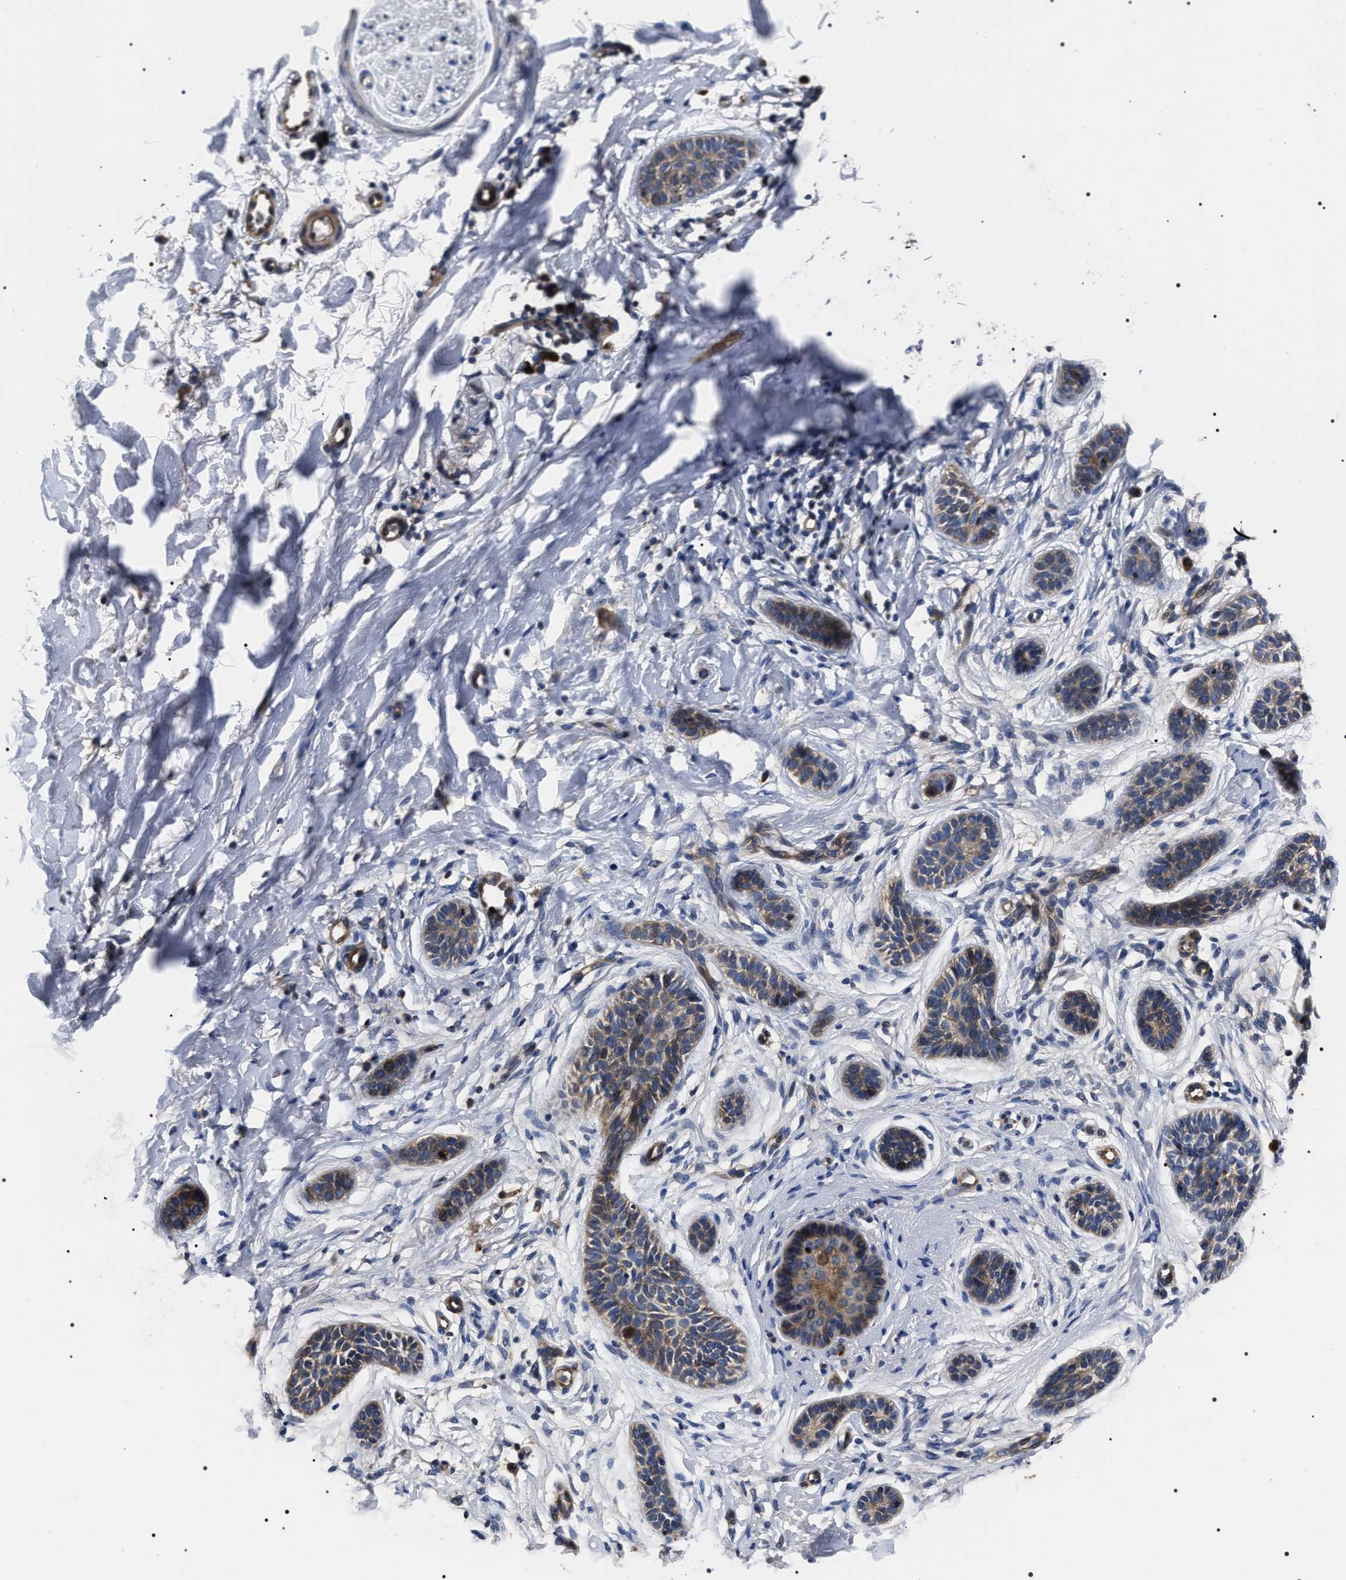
{"staining": {"intensity": "weak", "quantity": ">75%", "location": "cytoplasmic/membranous"}, "tissue": "skin cancer", "cell_type": "Tumor cells", "image_type": "cancer", "snomed": [{"axis": "morphology", "description": "Normal tissue, NOS"}, {"axis": "morphology", "description": "Basal cell carcinoma"}, {"axis": "topography", "description": "Skin"}], "caption": "Human skin basal cell carcinoma stained with a protein marker shows weak staining in tumor cells.", "gene": "MIS18A", "patient": {"sex": "male", "age": 63}}